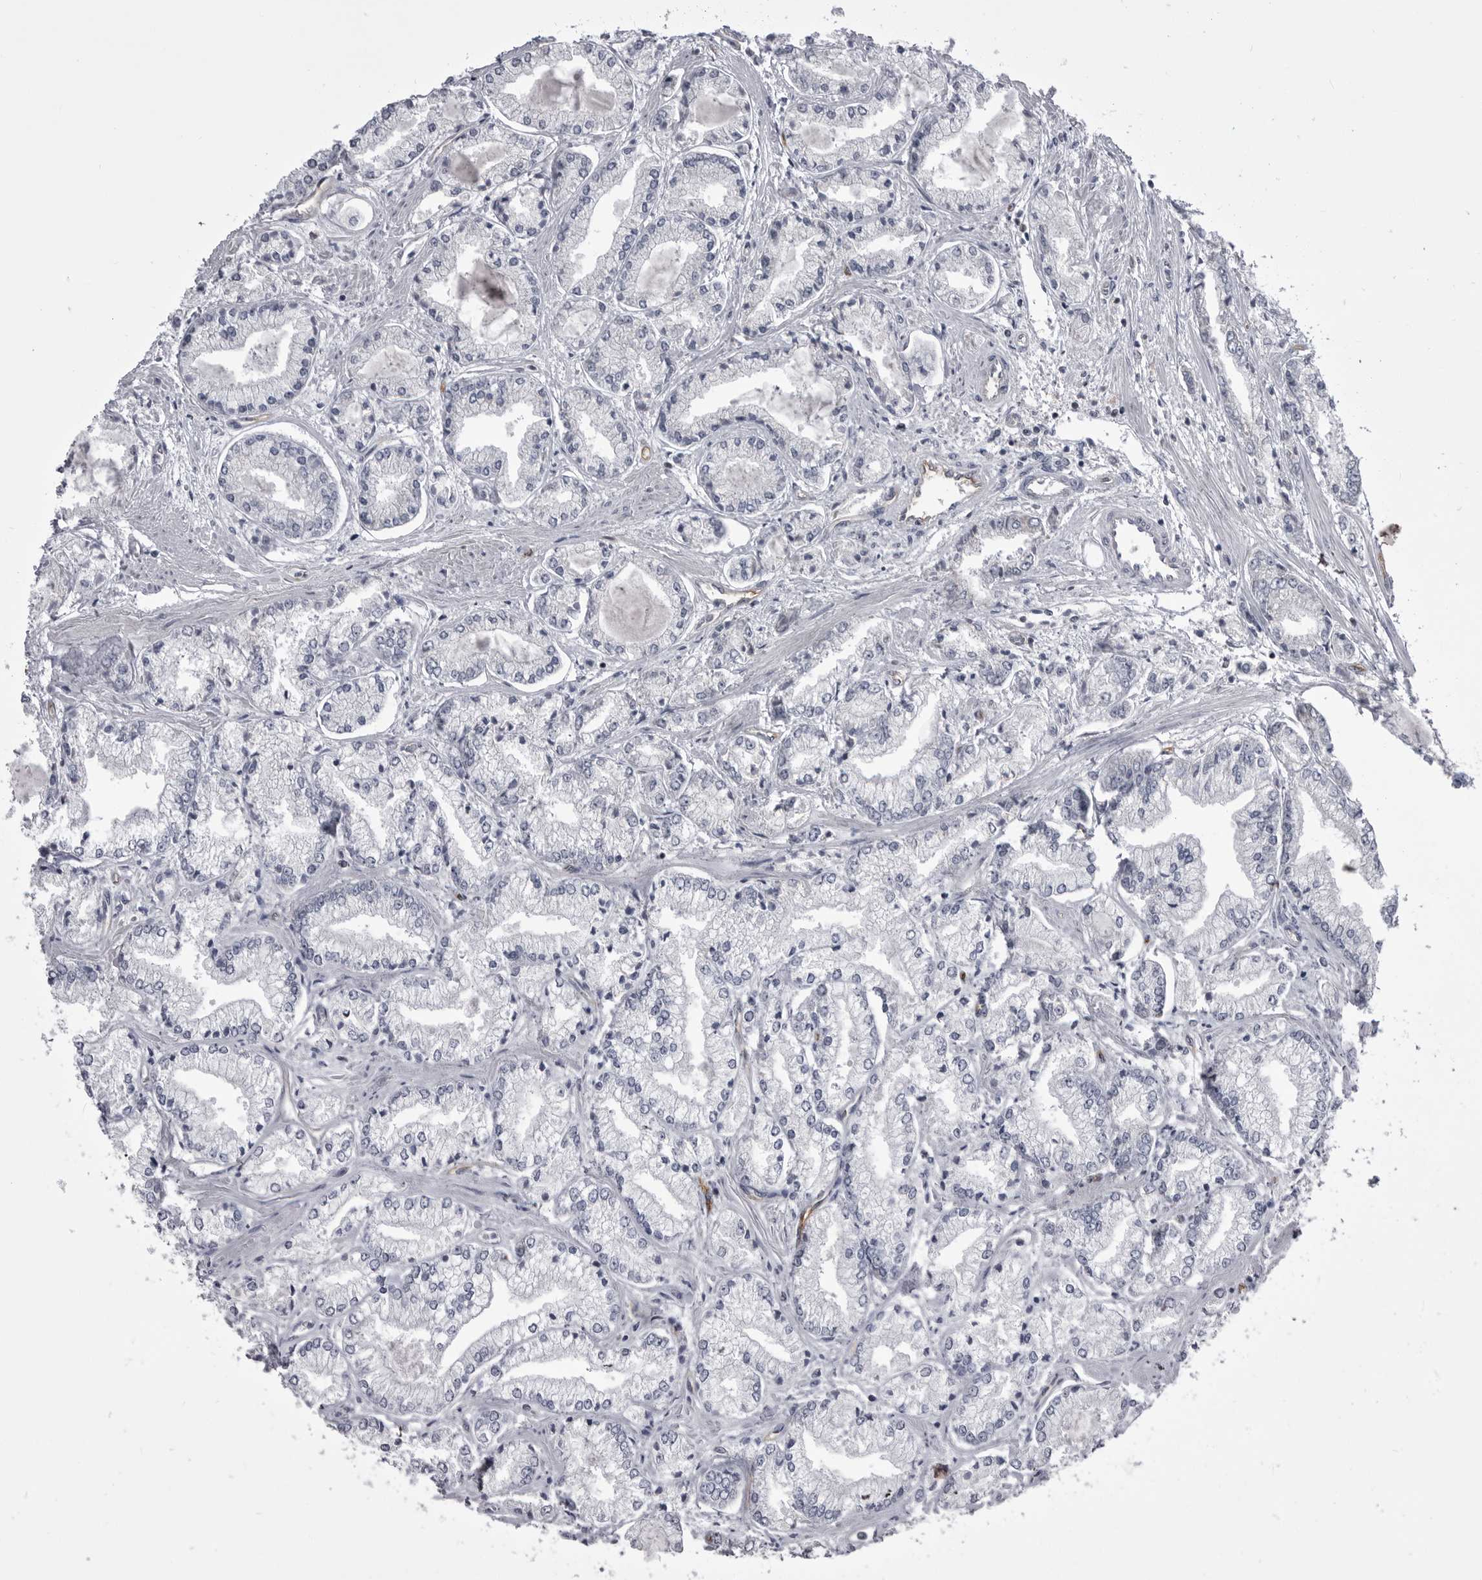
{"staining": {"intensity": "negative", "quantity": "none", "location": "none"}, "tissue": "prostate cancer", "cell_type": "Tumor cells", "image_type": "cancer", "snomed": [{"axis": "morphology", "description": "Adenocarcinoma, Low grade"}, {"axis": "topography", "description": "Prostate"}], "caption": "This micrograph is of prostate cancer stained with immunohistochemistry to label a protein in brown with the nuclei are counter-stained blue. There is no staining in tumor cells.", "gene": "OPLAH", "patient": {"sex": "male", "age": 52}}